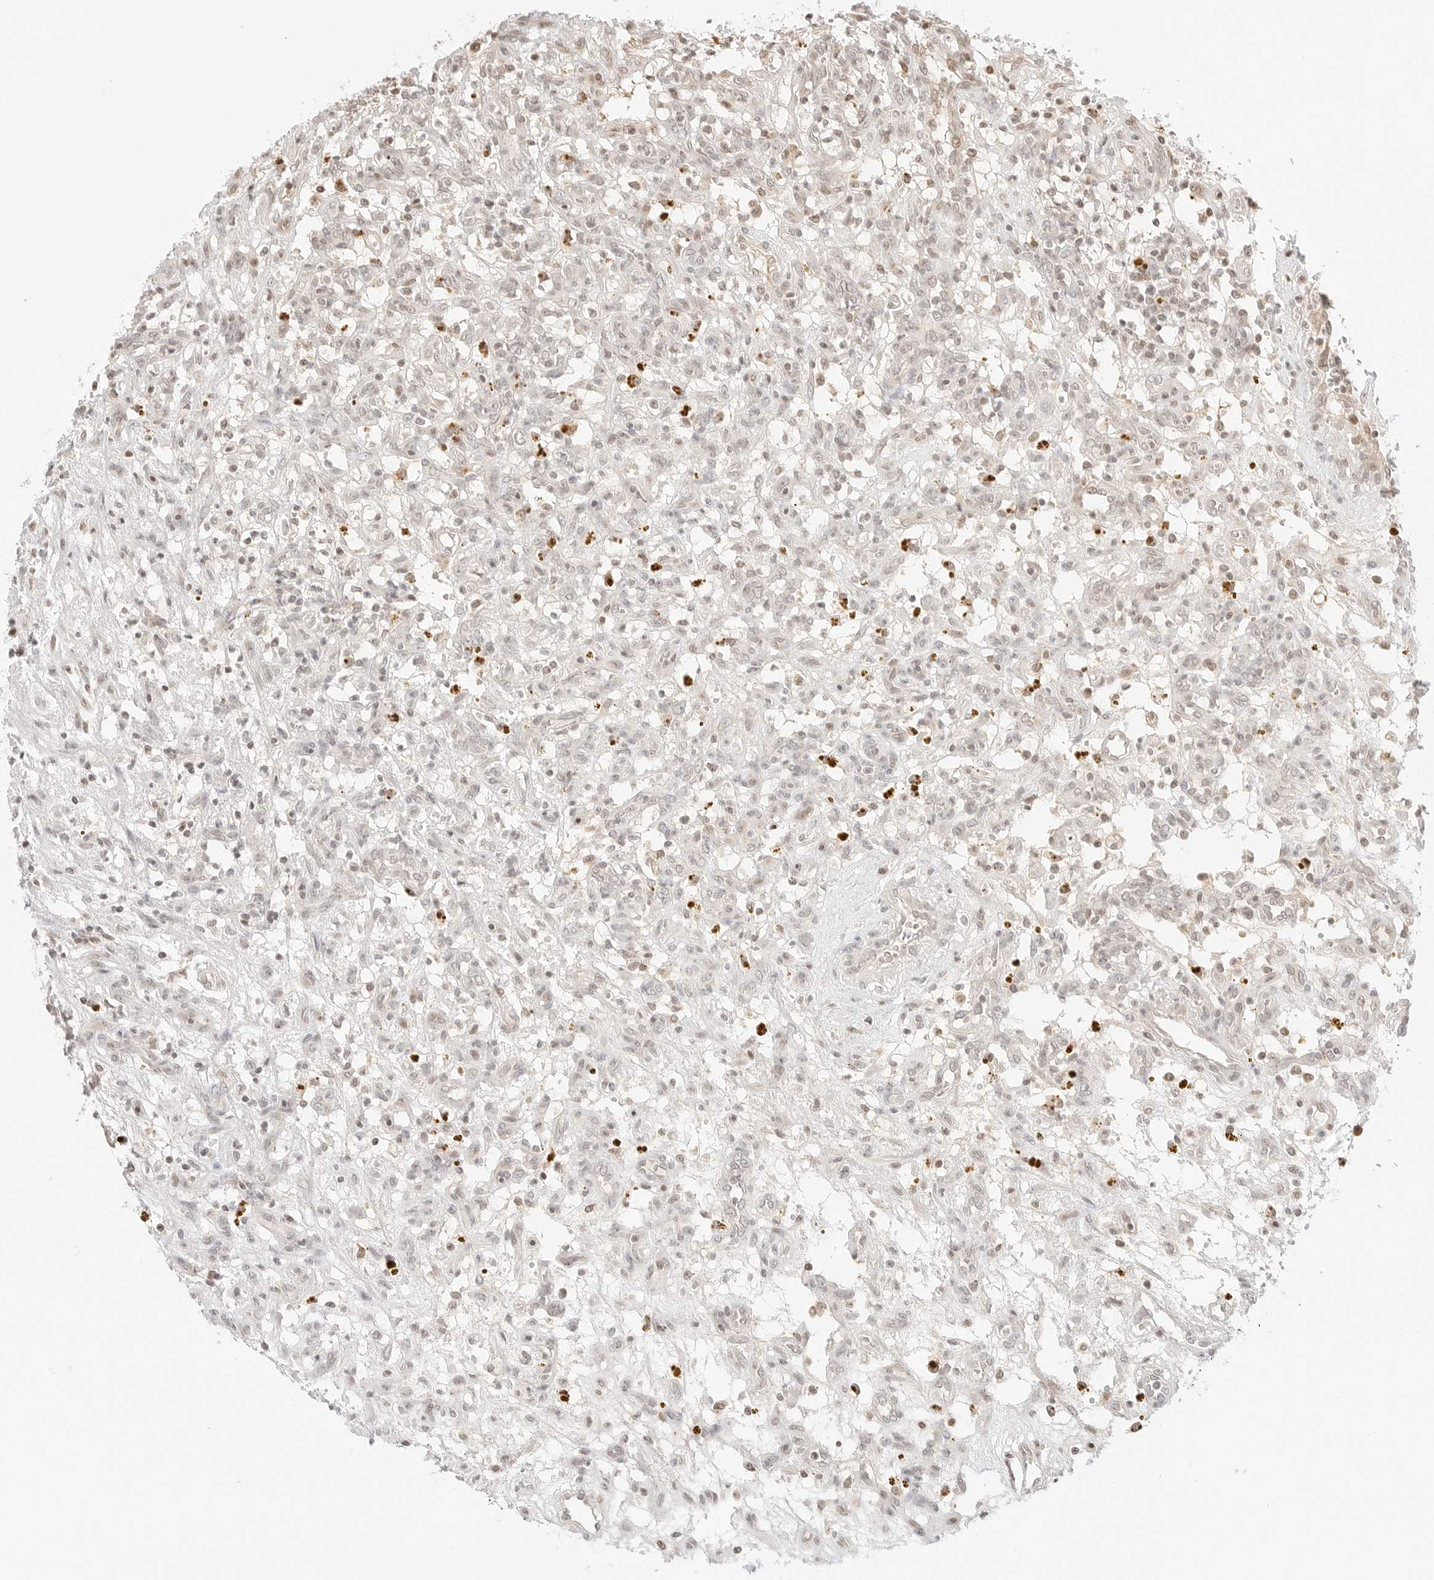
{"staining": {"intensity": "negative", "quantity": "none", "location": "none"}, "tissue": "renal cancer", "cell_type": "Tumor cells", "image_type": "cancer", "snomed": [{"axis": "morphology", "description": "Adenocarcinoma, NOS"}, {"axis": "topography", "description": "Kidney"}], "caption": "Human renal cancer stained for a protein using IHC reveals no expression in tumor cells.", "gene": "RPS6KL1", "patient": {"sex": "female", "age": 57}}